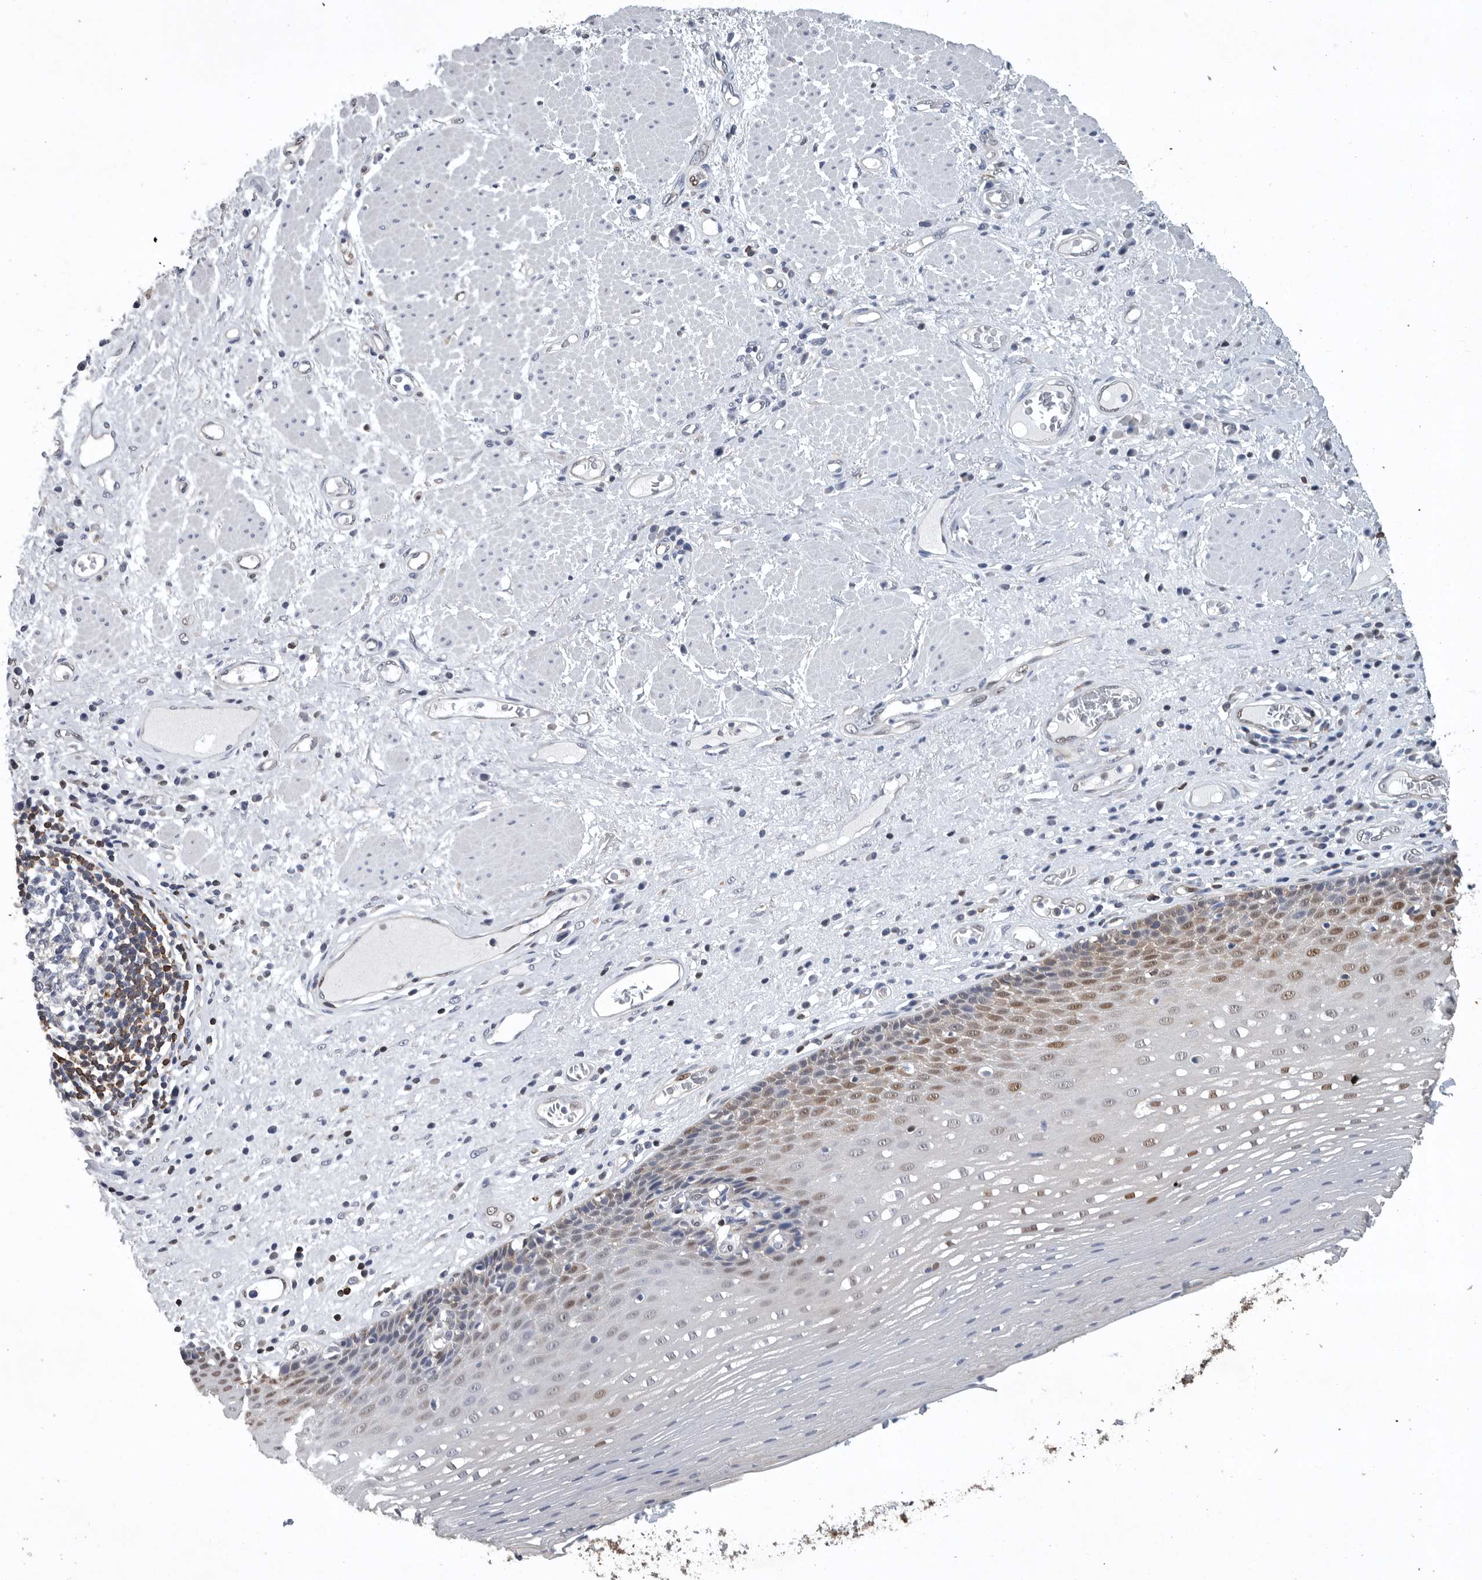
{"staining": {"intensity": "moderate", "quantity": "25%-75%", "location": "cytoplasmic/membranous,nuclear"}, "tissue": "esophagus", "cell_type": "Squamous epithelial cells", "image_type": "normal", "snomed": [{"axis": "morphology", "description": "Normal tissue, NOS"}, {"axis": "morphology", "description": "Adenocarcinoma, NOS"}, {"axis": "topography", "description": "Esophagus"}], "caption": "About 25%-75% of squamous epithelial cells in benign esophagus show moderate cytoplasmic/membranous,nuclear protein staining as visualized by brown immunohistochemical staining.", "gene": "PDCD4", "patient": {"sex": "male", "age": 62}}